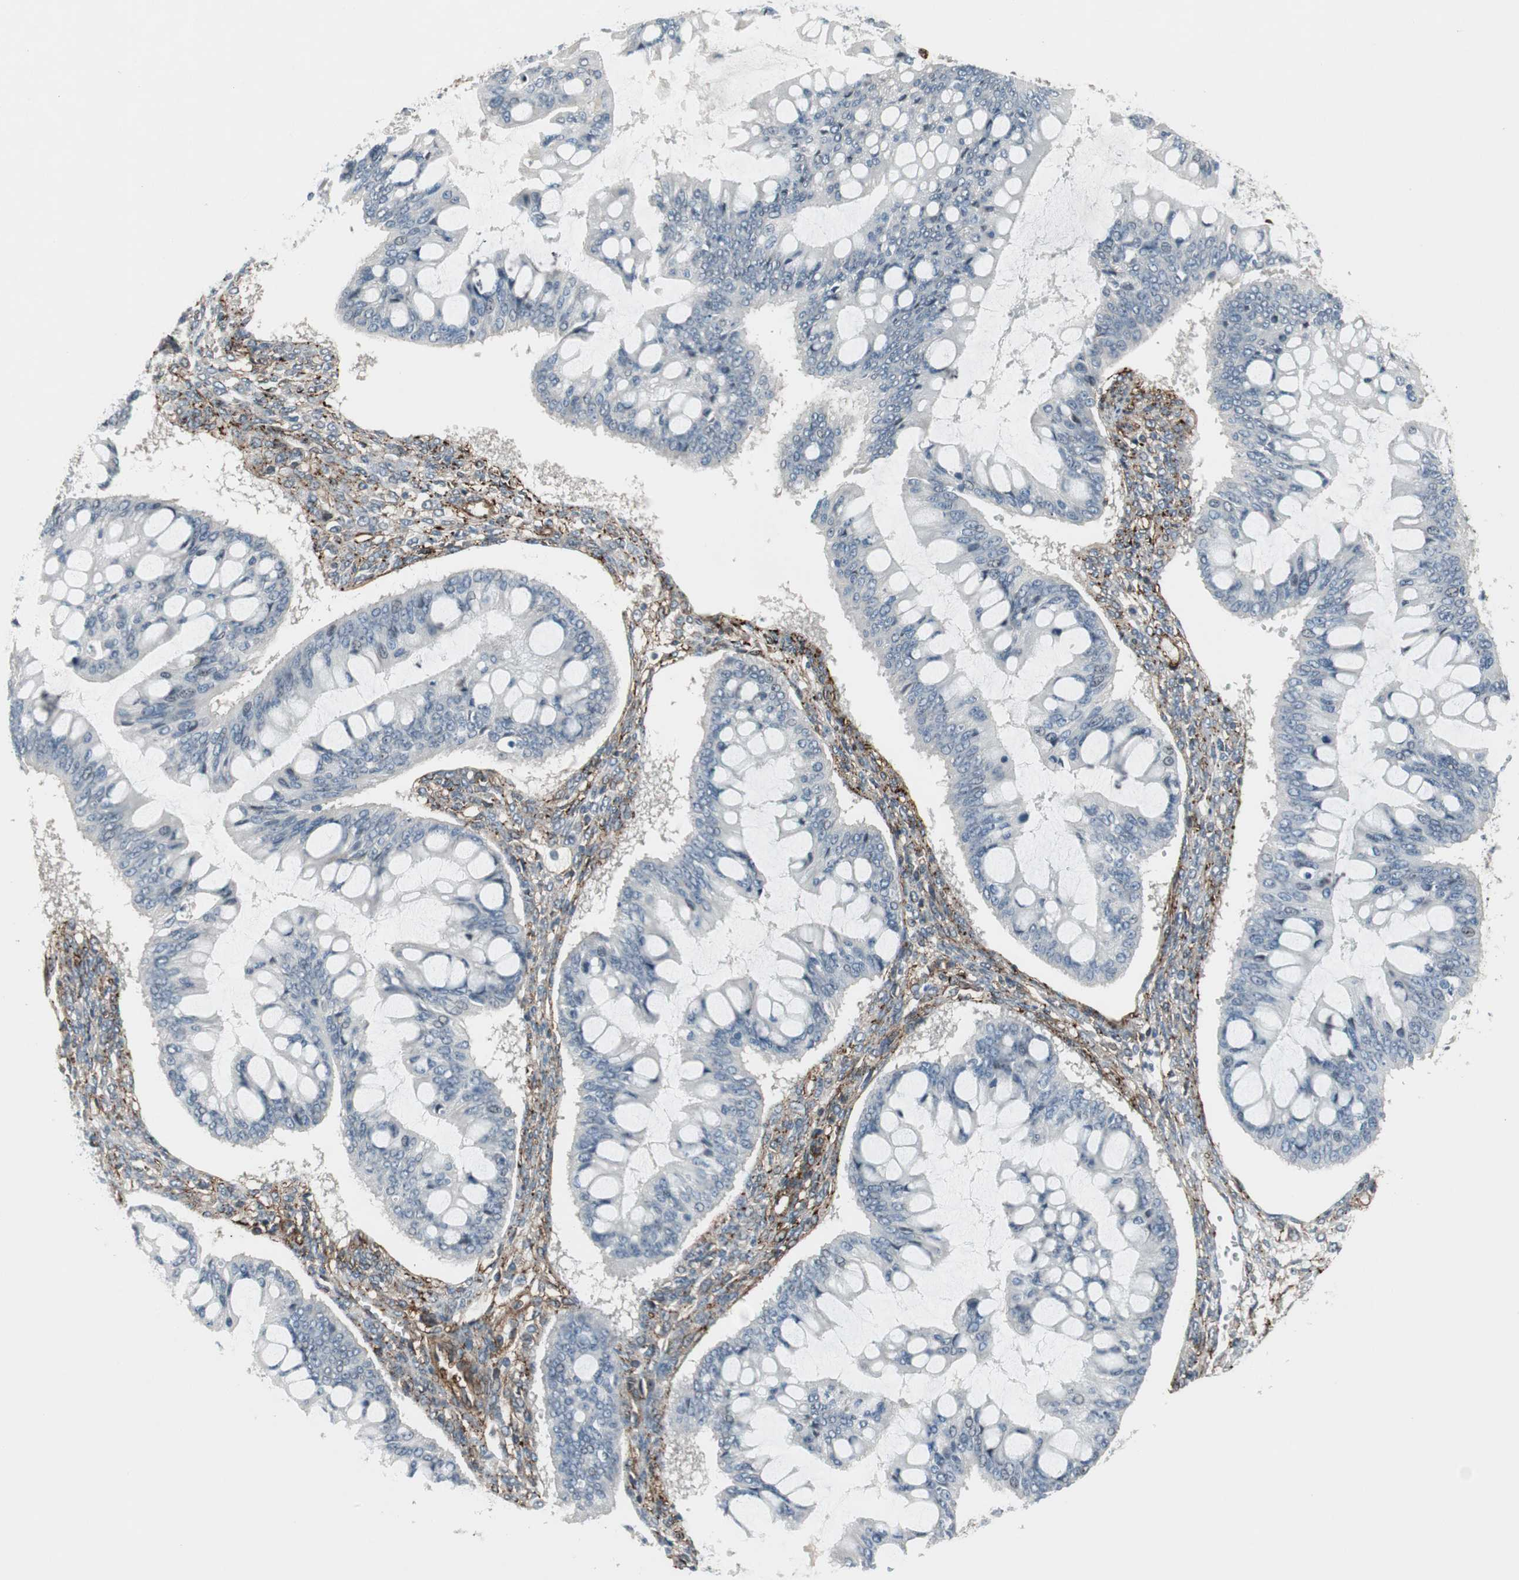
{"staining": {"intensity": "negative", "quantity": "none", "location": "none"}, "tissue": "ovarian cancer", "cell_type": "Tumor cells", "image_type": "cancer", "snomed": [{"axis": "morphology", "description": "Cystadenocarcinoma, mucinous, NOS"}, {"axis": "topography", "description": "Ovary"}], "caption": "Histopathology image shows no significant protein staining in tumor cells of mucinous cystadenocarcinoma (ovarian).", "gene": "GRHL1", "patient": {"sex": "female", "age": 73}}